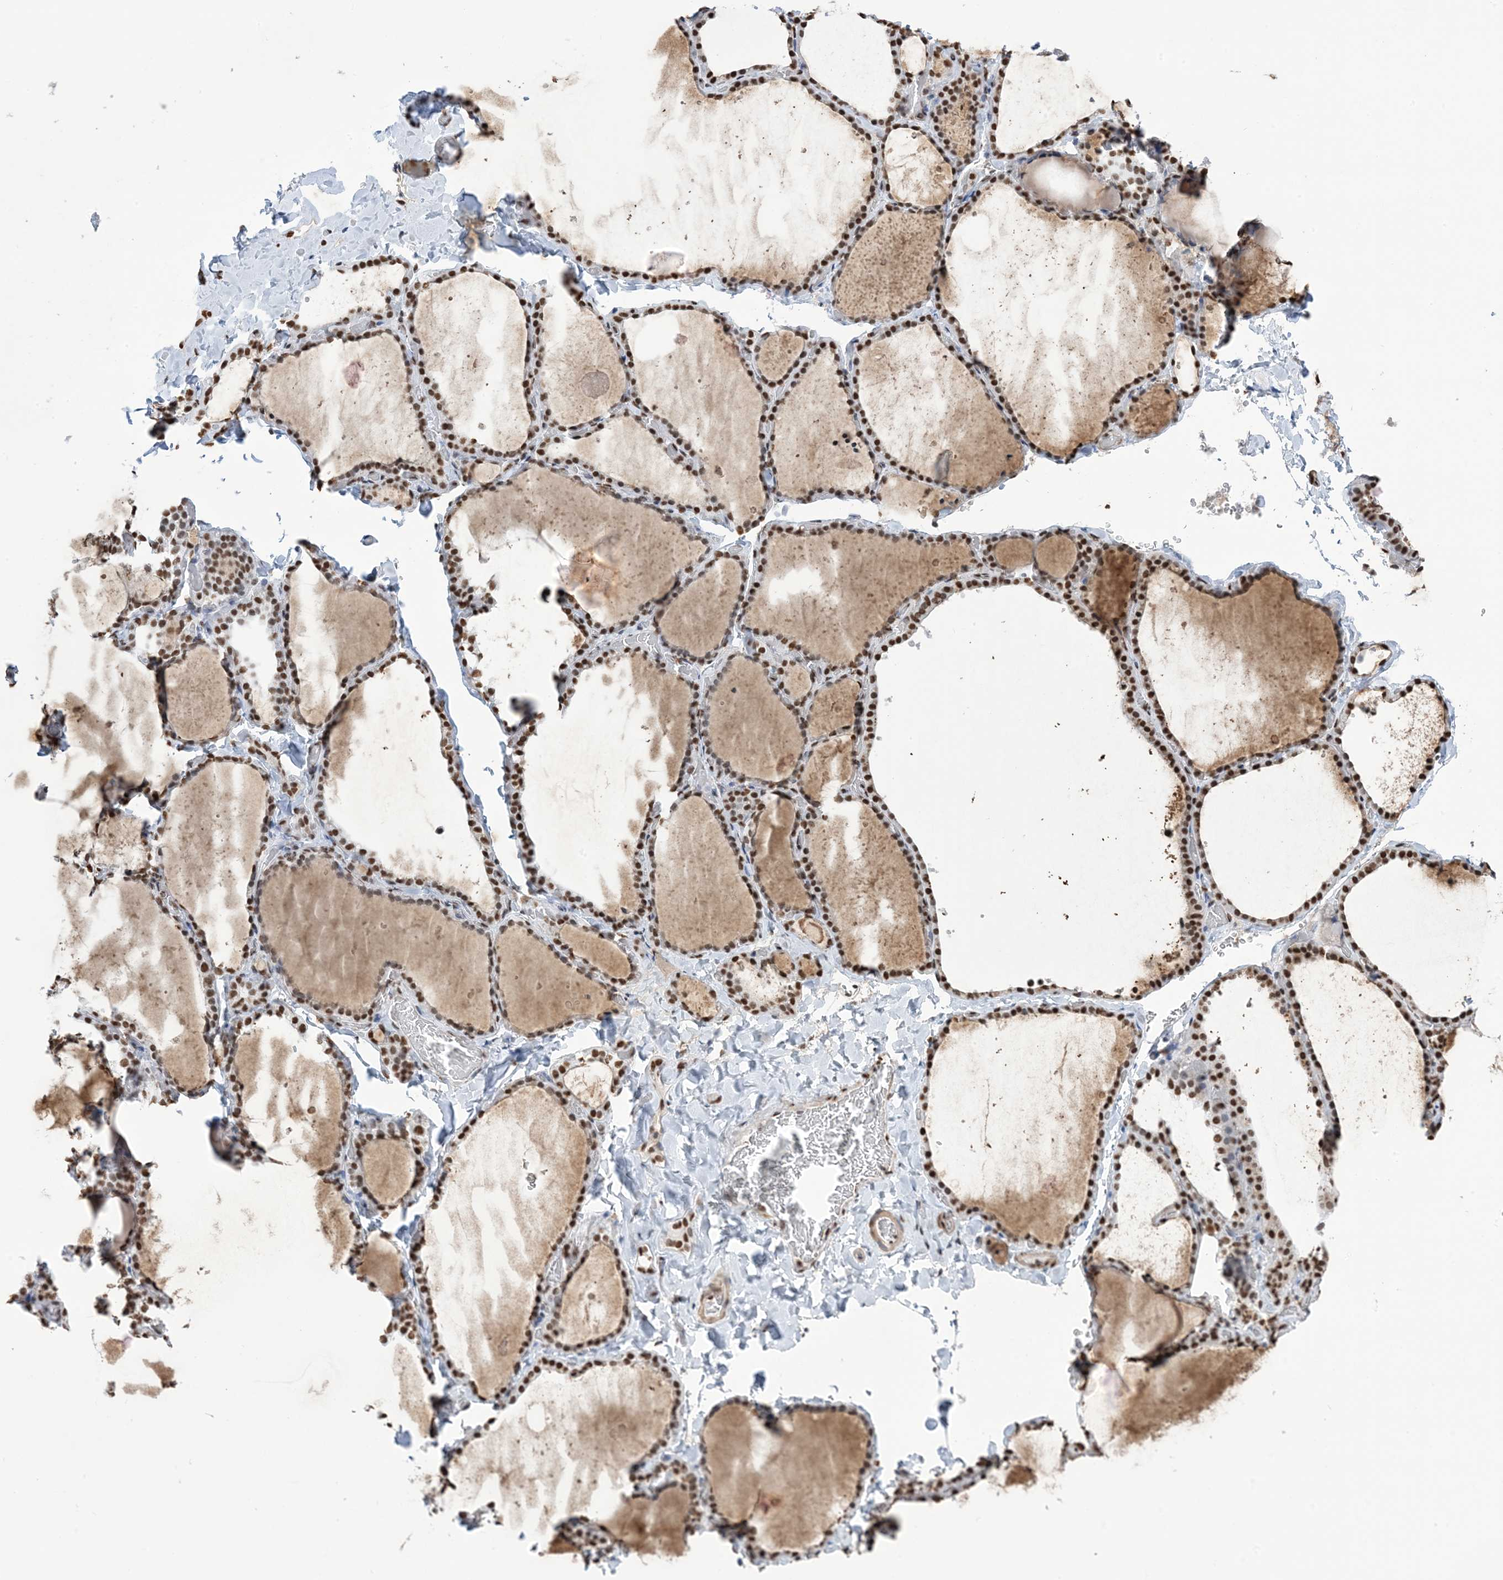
{"staining": {"intensity": "strong", "quantity": ">75%", "location": "nuclear"}, "tissue": "thyroid gland", "cell_type": "Glandular cells", "image_type": "normal", "snomed": [{"axis": "morphology", "description": "Normal tissue, NOS"}, {"axis": "topography", "description": "Thyroid gland"}], "caption": "Thyroid gland stained for a protein (brown) demonstrates strong nuclear positive expression in about >75% of glandular cells.", "gene": "ZNF792", "patient": {"sex": "female", "age": 22}}